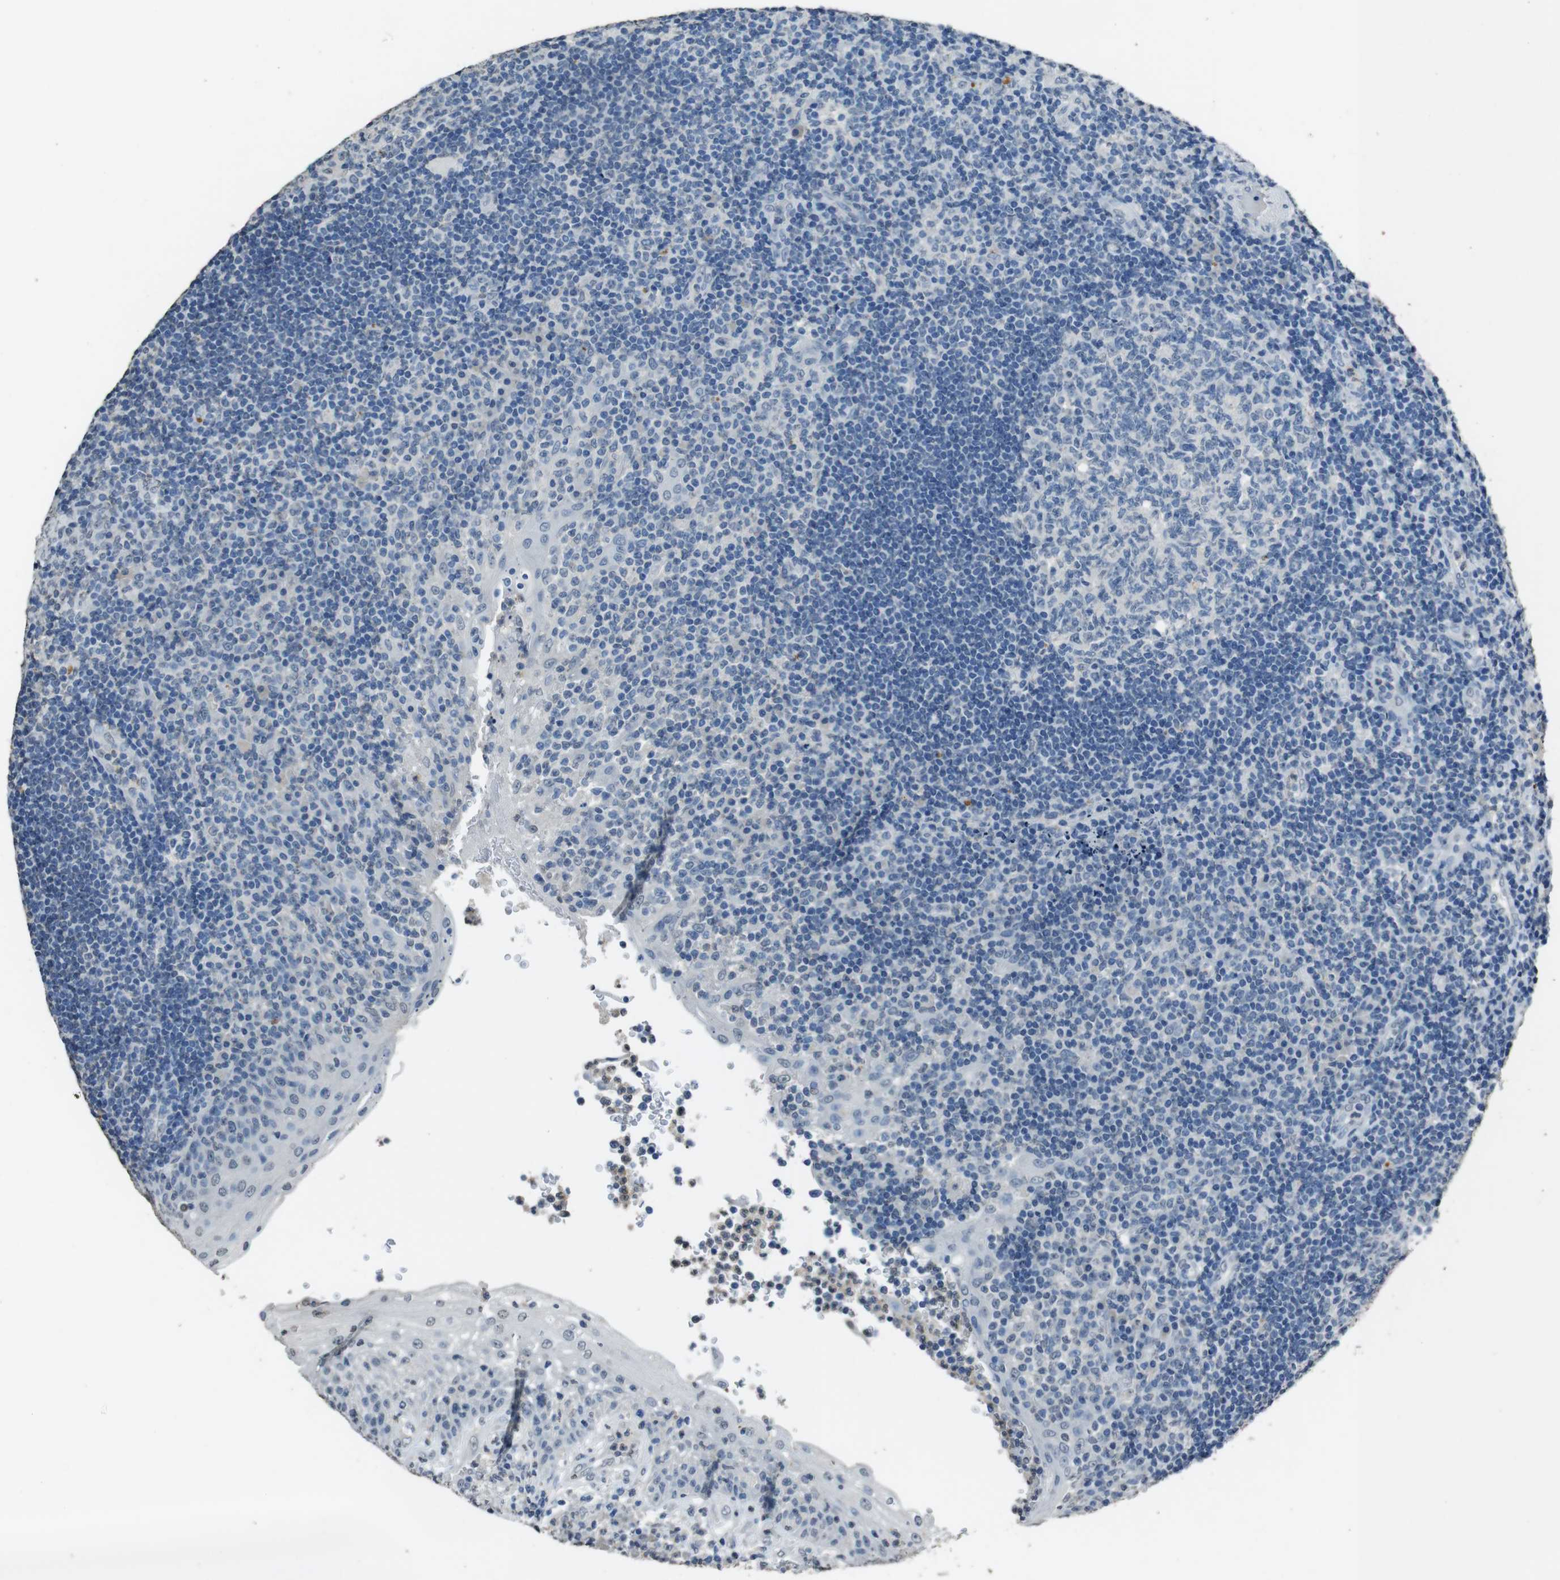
{"staining": {"intensity": "negative", "quantity": "none", "location": "none"}, "tissue": "tonsil", "cell_type": "Germinal center cells", "image_type": "normal", "snomed": [{"axis": "morphology", "description": "Normal tissue, NOS"}, {"axis": "topography", "description": "Tonsil"}], "caption": "This is an immunohistochemistry (IHC) micrograph of unremarkable human tonsil. There is no expression in germinal center cells.", "gene": "STBD1", "patient": {"sex": "male", "age": 37}}